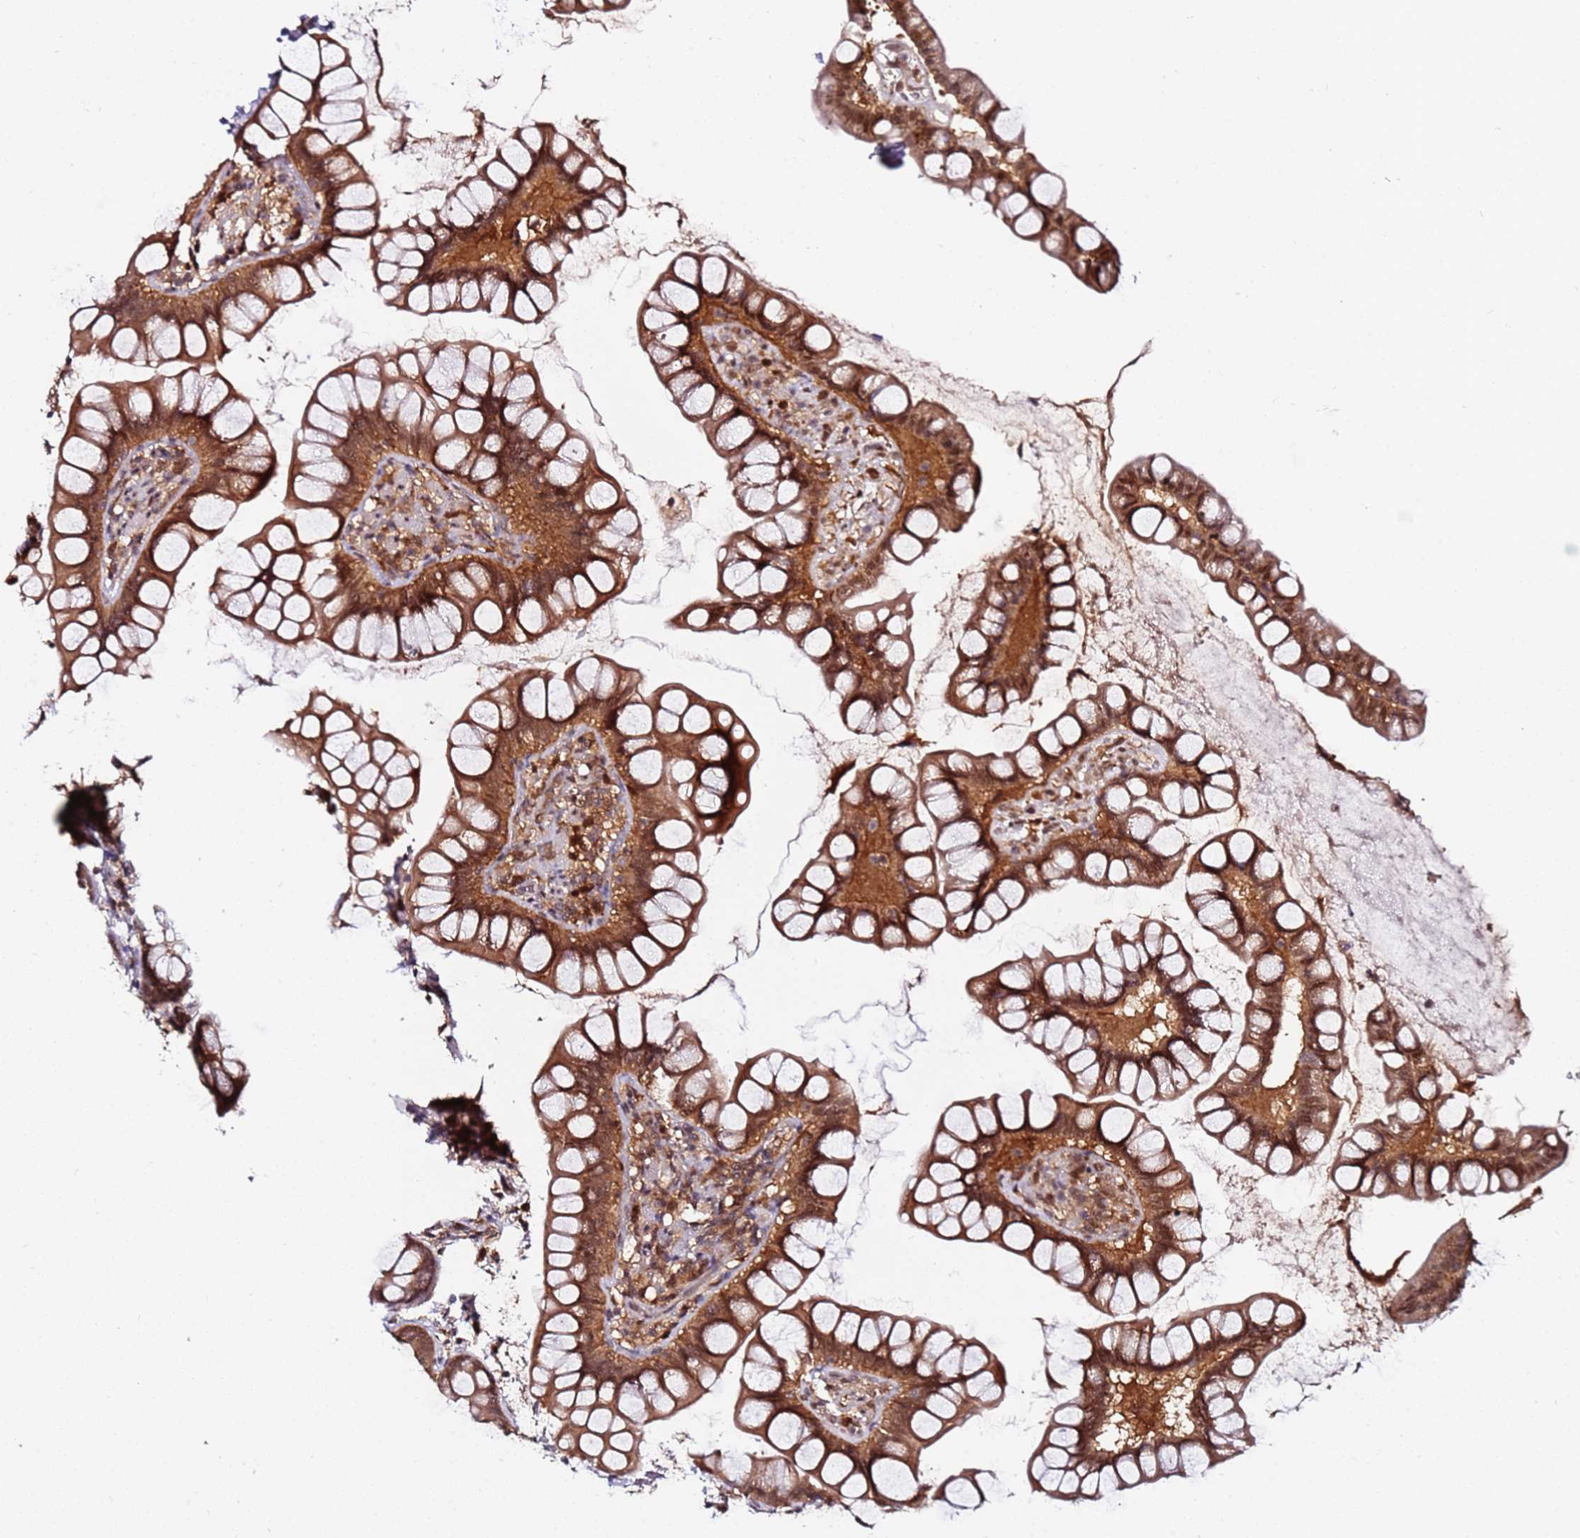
{"staining": {"intensity": "strong", "quantity": ">75%", "location": "cytoplasmic/membranous,nuclear"}, "tissue": "small intestine", "cell_type": "Glandular cells", "image_type": "normal", "snomed": [{"axis": "morphology", "description": "Normal tissue, NOS"}, {"axis": "topography", "description": "Small intestine"}], "caption": "Glandular cells display high levels of strong cytoplasmic/membranous,nuclear expression in about >75% of cells in unremarkable small intestine.", "gene": "RGS18", "patient": {"sex": "male", "age": 70}}